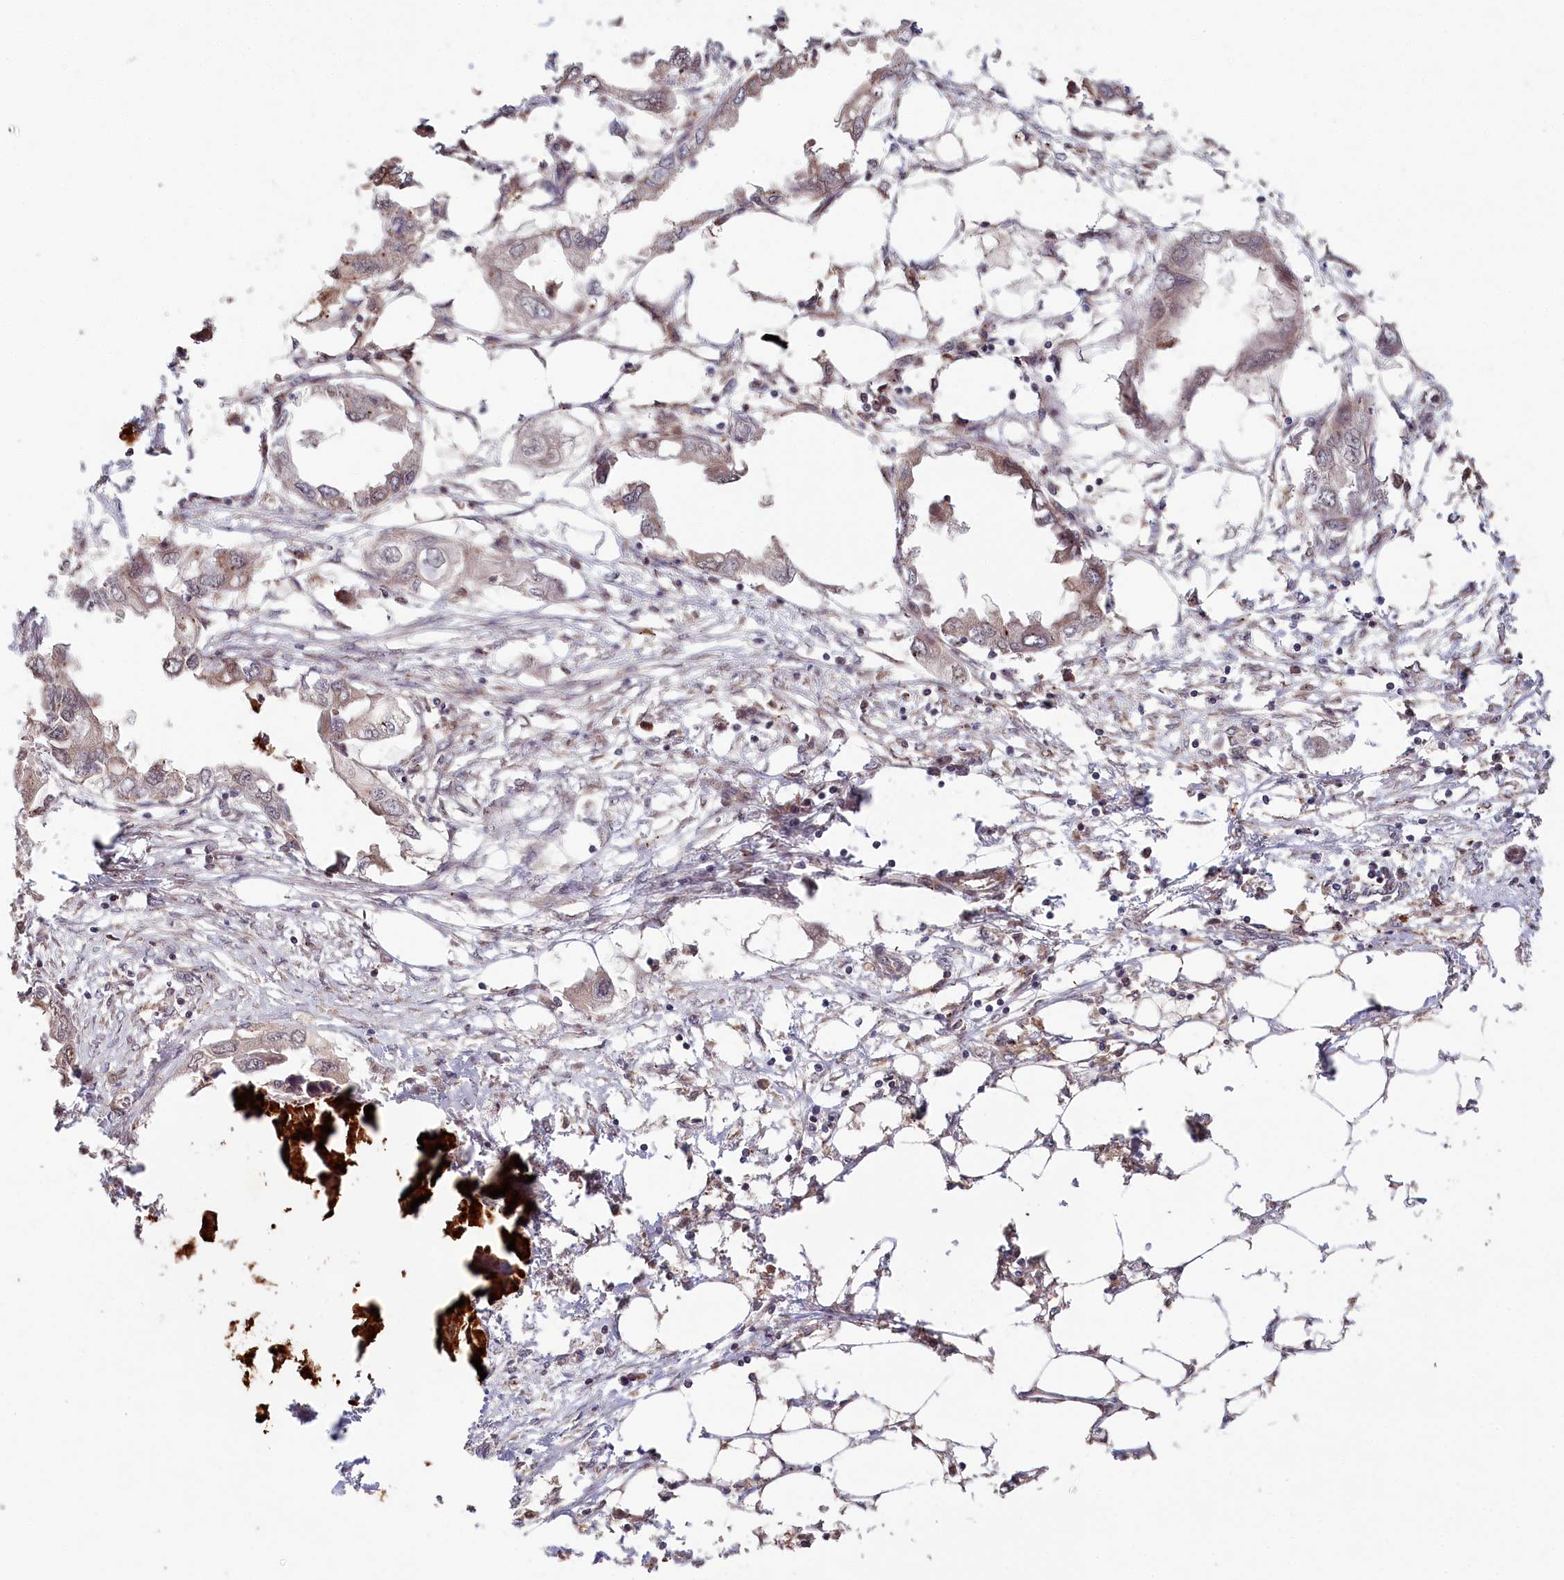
{"staining": {"intensity": "weak", "quantity": "<25%", "location": "cytoplasmic/membranous"}, "tissue": "endometrial cancer", "cell_type": "Tumor cells", "image_type": "cancer", "snomed": [{"axis": "morphology", "description": "Adenocarcinoma, NOS"}, {"axis": "morphology", "description": "Adenocarcinoma, metastatic, NOS"}, {"axis": "topography", "description": "Adipose tissue"}, {"axis": "topography", "description": "Endometrium"}], "caption": "Endometrial cancer stained for a protein using immunohistochemistry (IHC) reveals no positivity tumor cells.", "gene": "WAPL", "patient": {"sex": "female", "age": 67}}